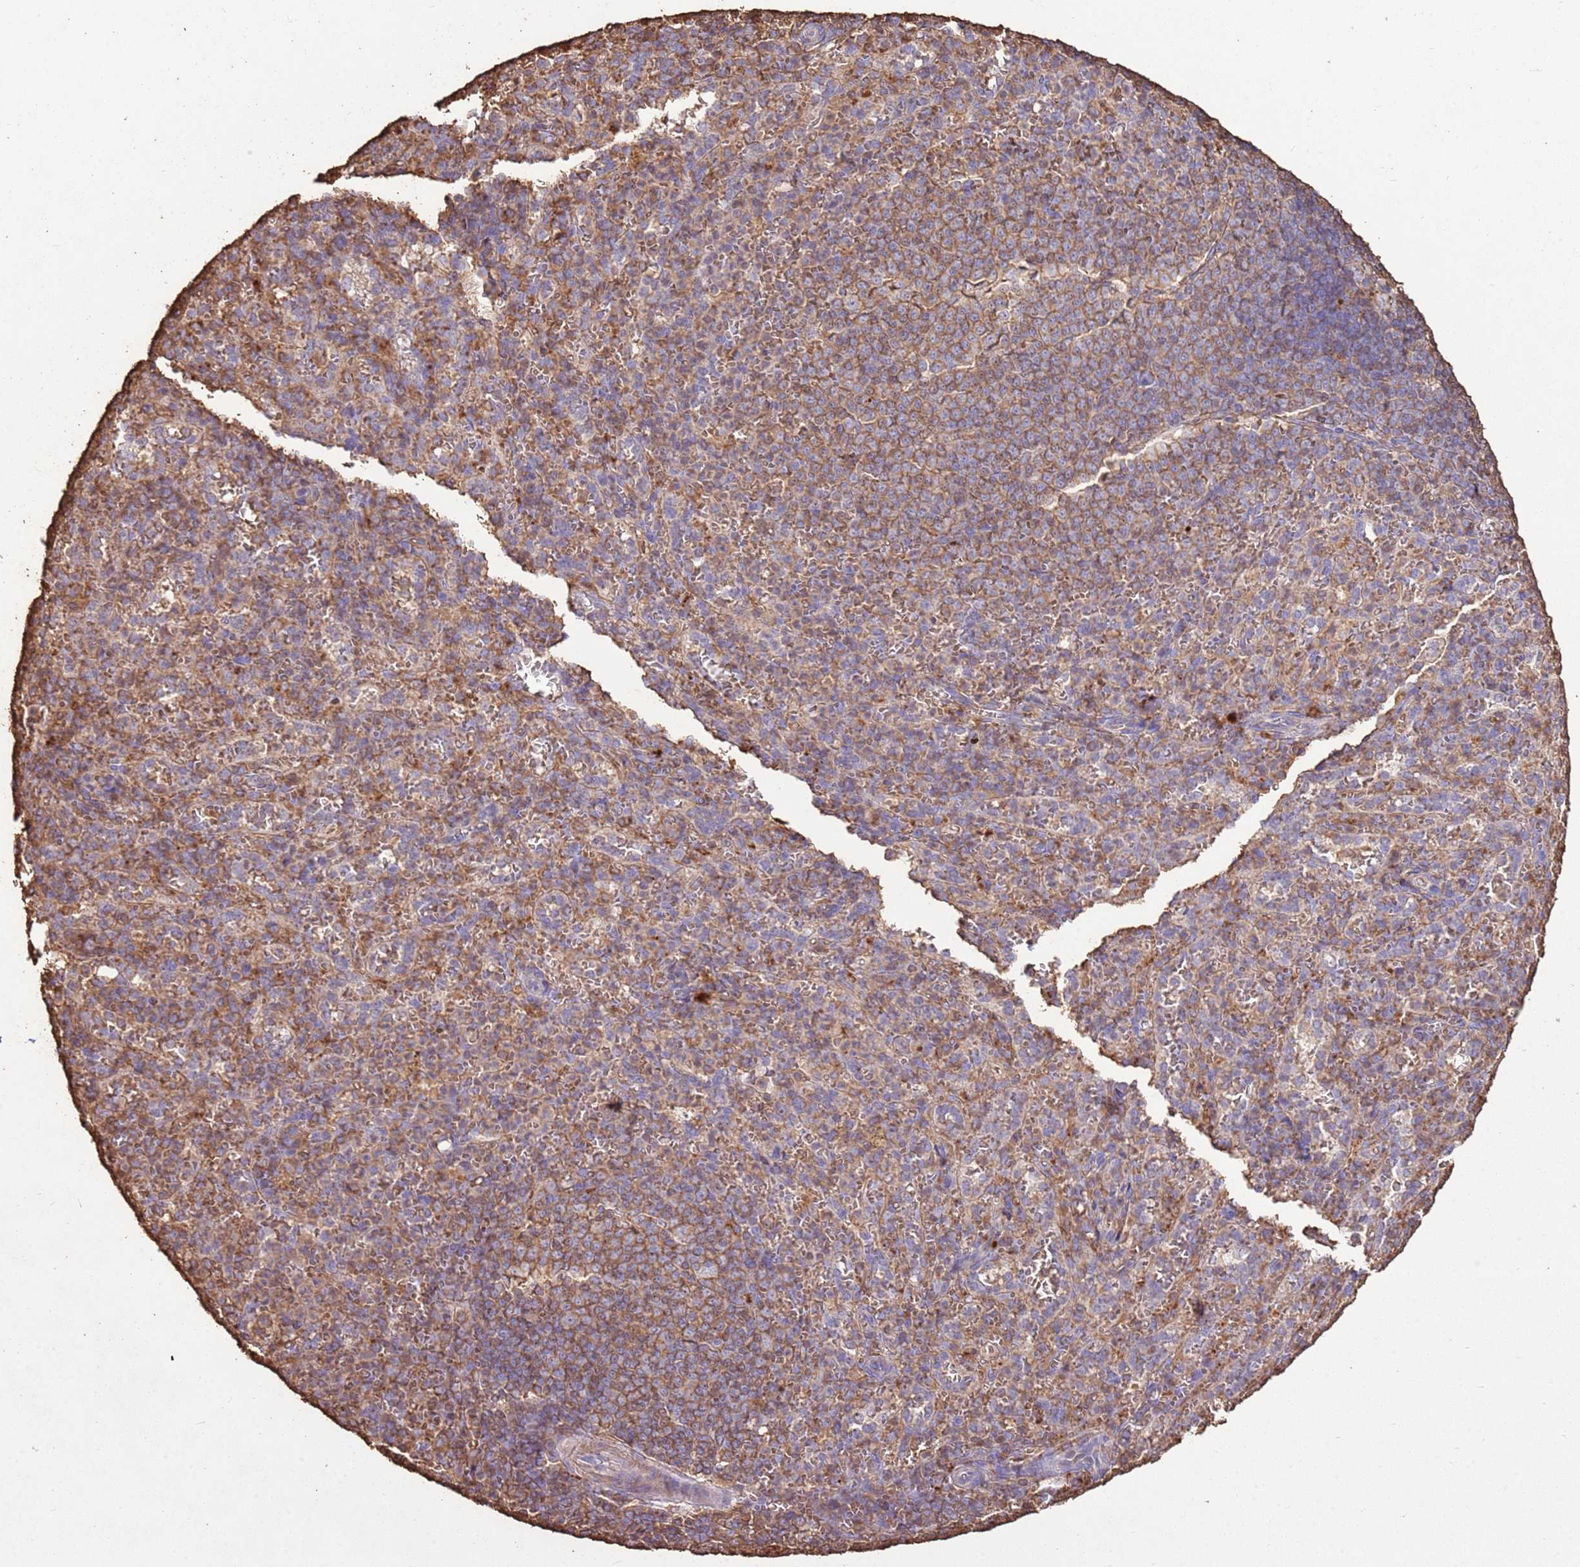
{"staining": {"intensity": "moderate", "quantity": "<25%", "location": "cytoplasmic/membranous"}, "tissue": "spleen", "cell_type": "Cells in red pulp", "image_type": "normal", "snomed": [{"axis": "morphology", "description": "Normal tissue, NOS"}, {"axis": "topography", "description": "Spleen"}], "caption": "Moderate cytoplasmic/membranous staining for a protein is identified in about <25% of cells in red pulp of normal spleen using immunohistochemistry.", "gene": "ARL10", "patient": {"sex": "female", "age": 21}}